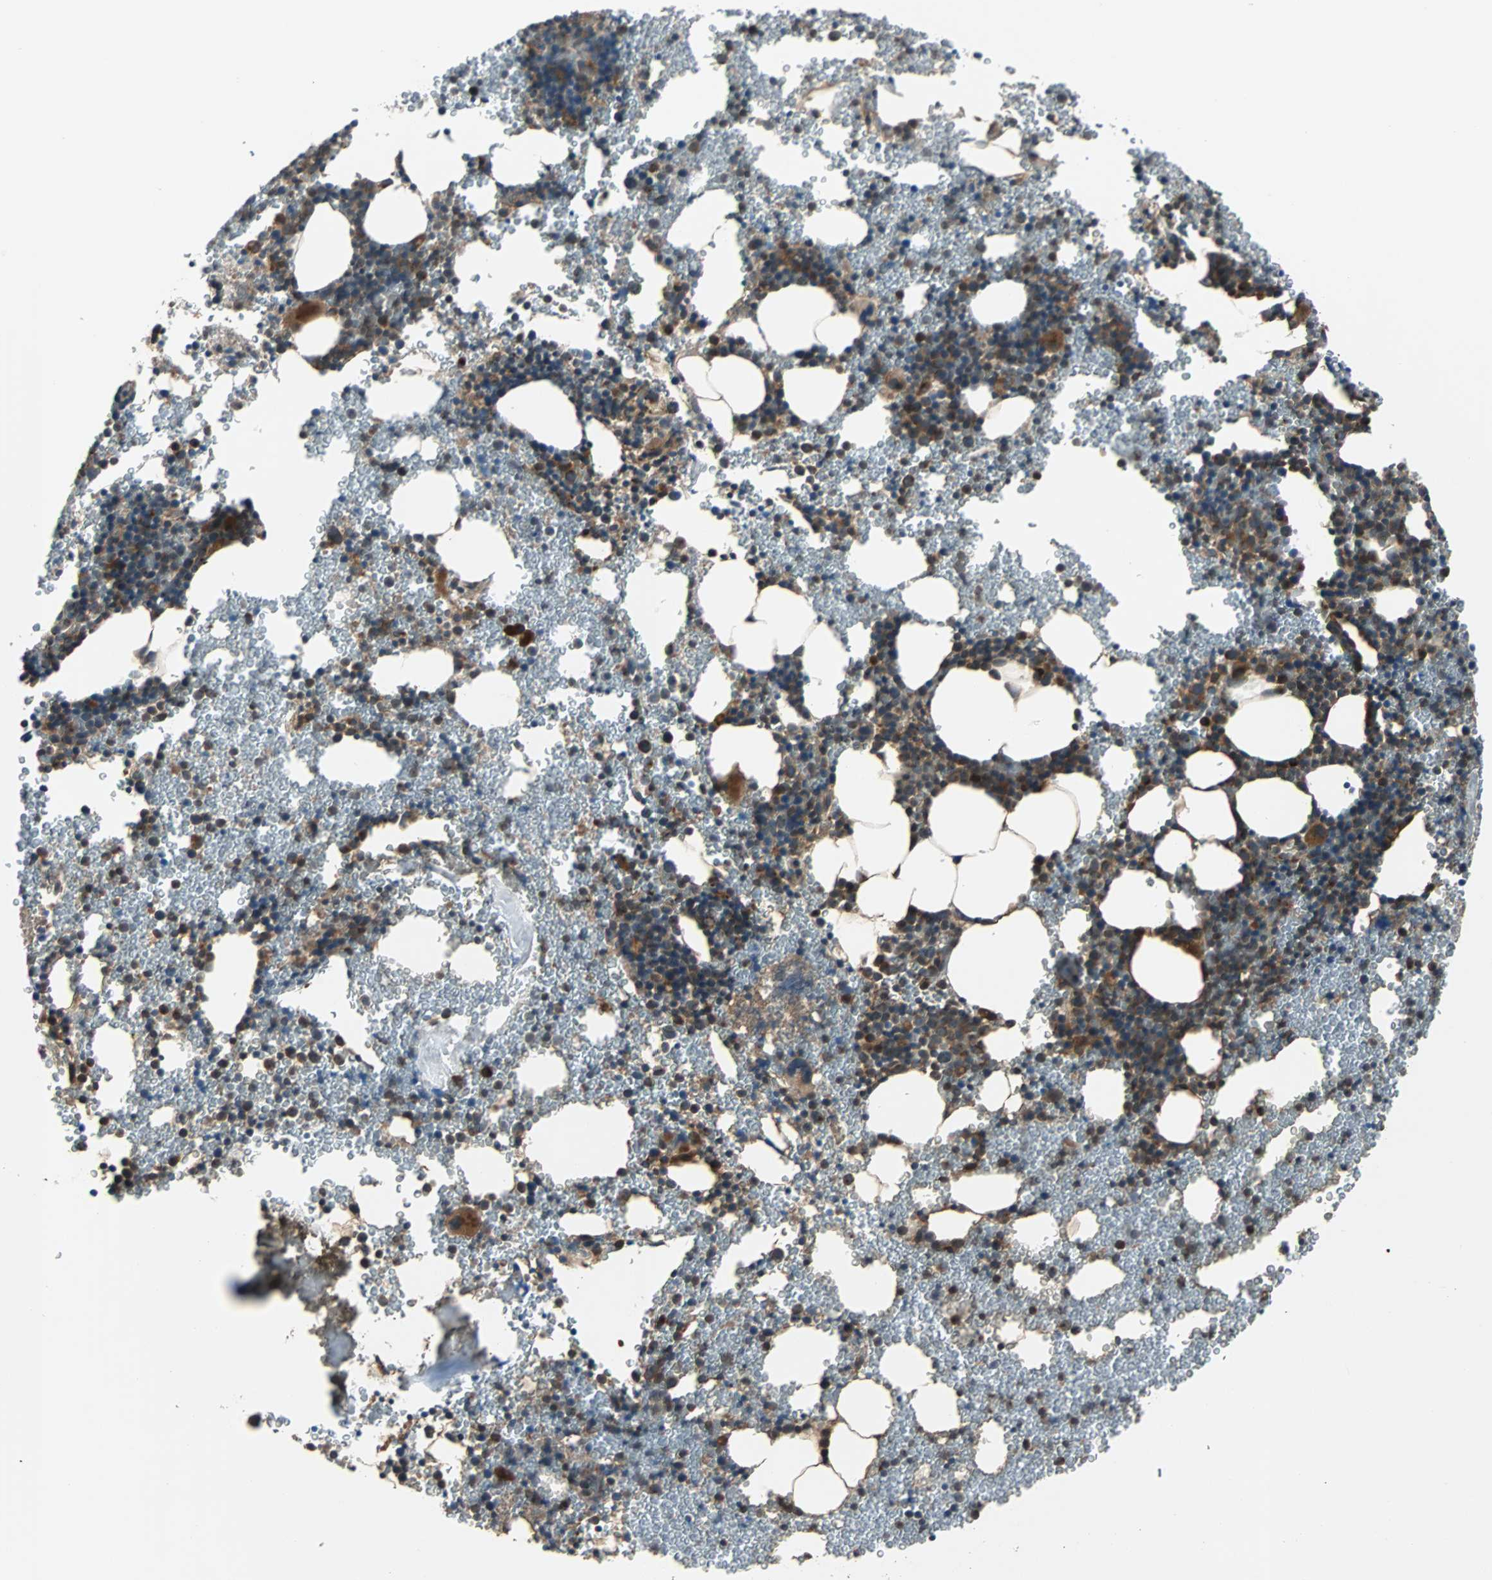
{"staining": {"intensity": "moderate", "quantity": "25%-75%", "location": "cytoplasmic/membranous"}, "tissue": "bone marrow", "cell_type": "Hematopoietic cells", "image_type": "normal", "snomed": [{"axis": "morphology", "description": "Normal tissue, NOS"}, {"axis": "morphology", "description": "Inflammation, NOS"}, {"axis": "topography", "description": "Bone marrow"}], "caption": "IHC photomicrograph of unremarkable human bone marrow stained for a protein (brown), which demonstrates medium levels of moderate cytoplasmic/membranous expression in approximately 25%-75% of hematopoietic cells.", "gene": "ARF1", "patient": {"sex": "male", "age": 22}}